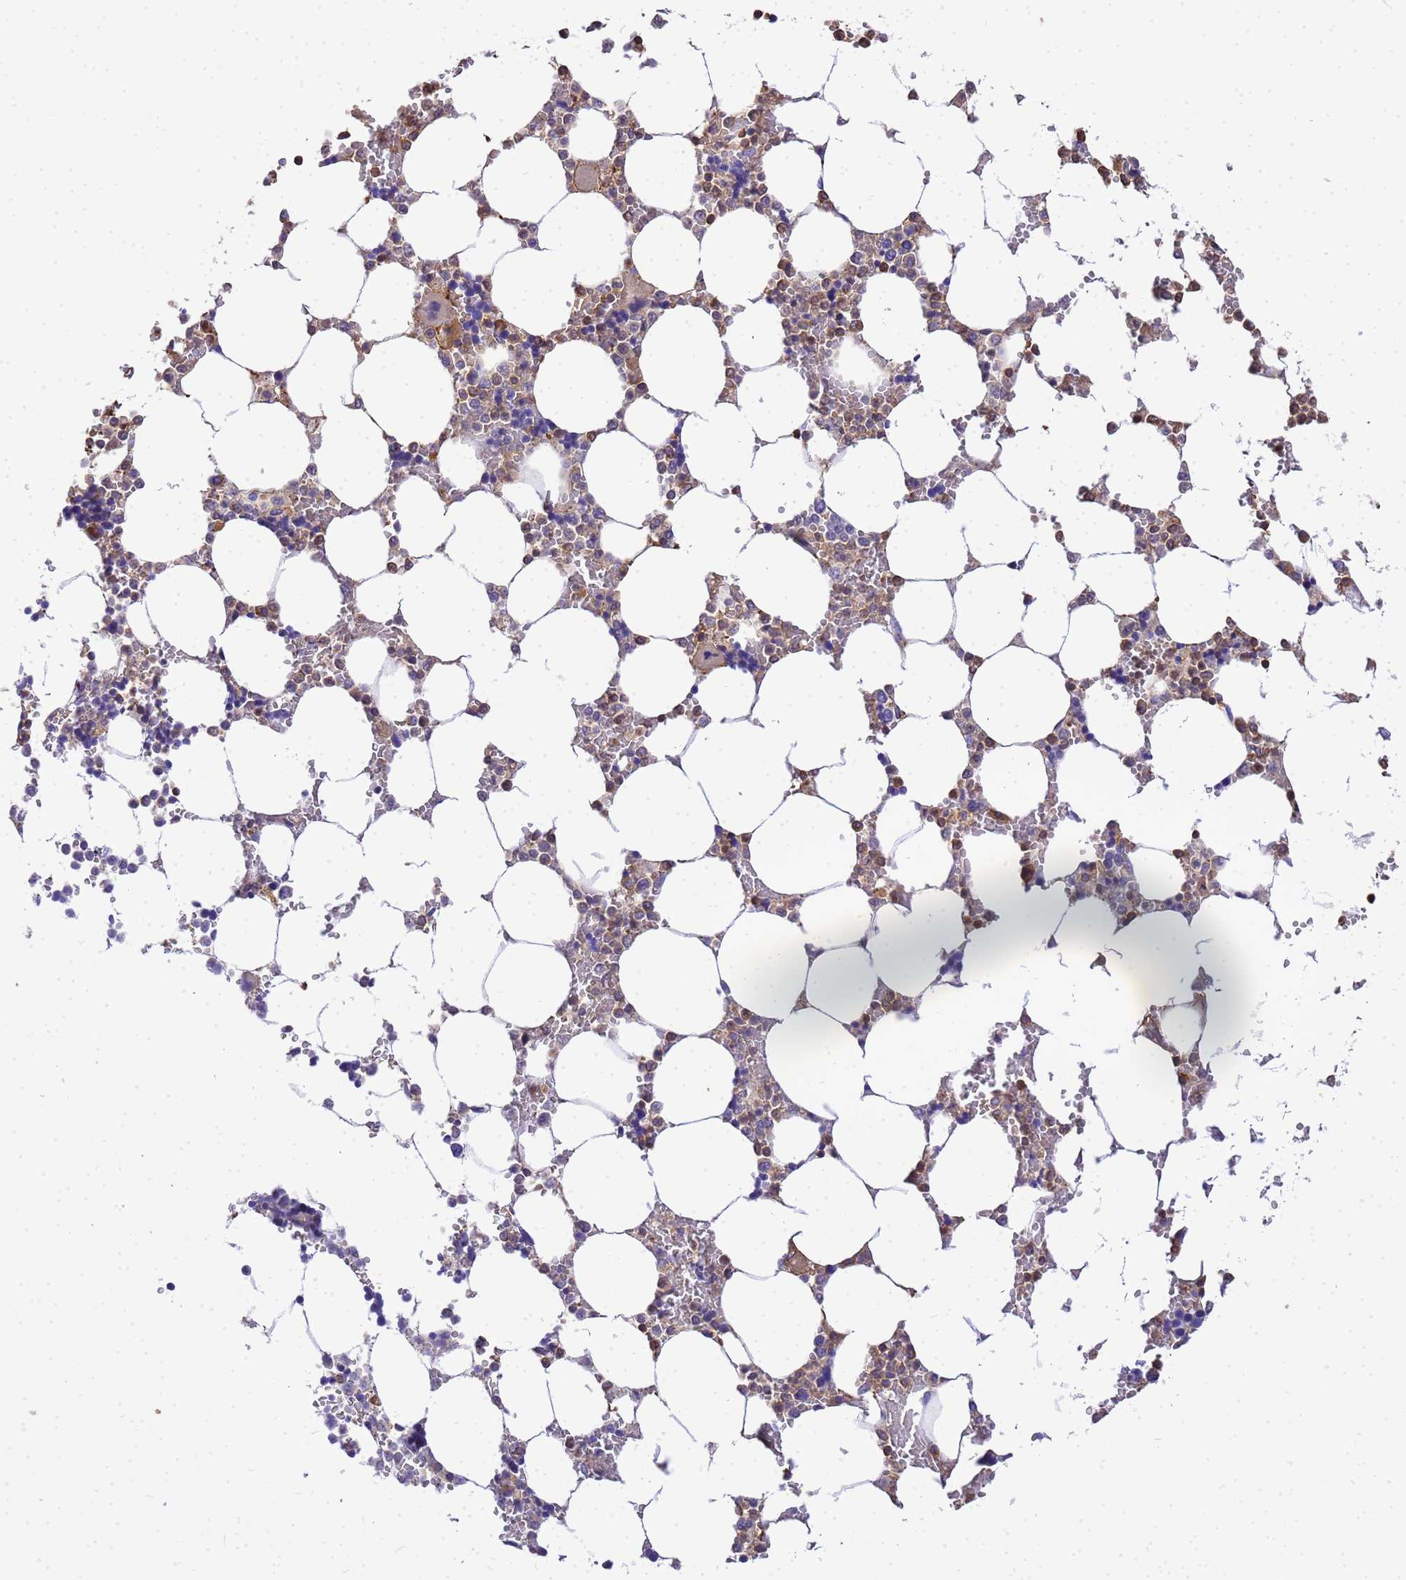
{"staining": {"intensity": "moderate", "quantity": "<25%", "location": "cytoplasmic/membranous"}, "tissue": "bone marrow", "cell_type": "Hematopoietic cells", "image_type": "normal", "snomed": [{"axis": "morphology", "description": "Normal tissue, NOS"}, {"axis": "topography", "description": "Bone marrow"}], "caption": "Bone marrow stained with immunohistochemistry (IHC) demonstrates moderate cytoplasmic/membranous positivity in about <25% of hematopoietic cells. (Stains: DAB in brown, nuclei in blue, Microscopy: brightfield microscopy at high magnification).", "gene": "WDR64", "patient": {"sex": "male", "age": 64}}